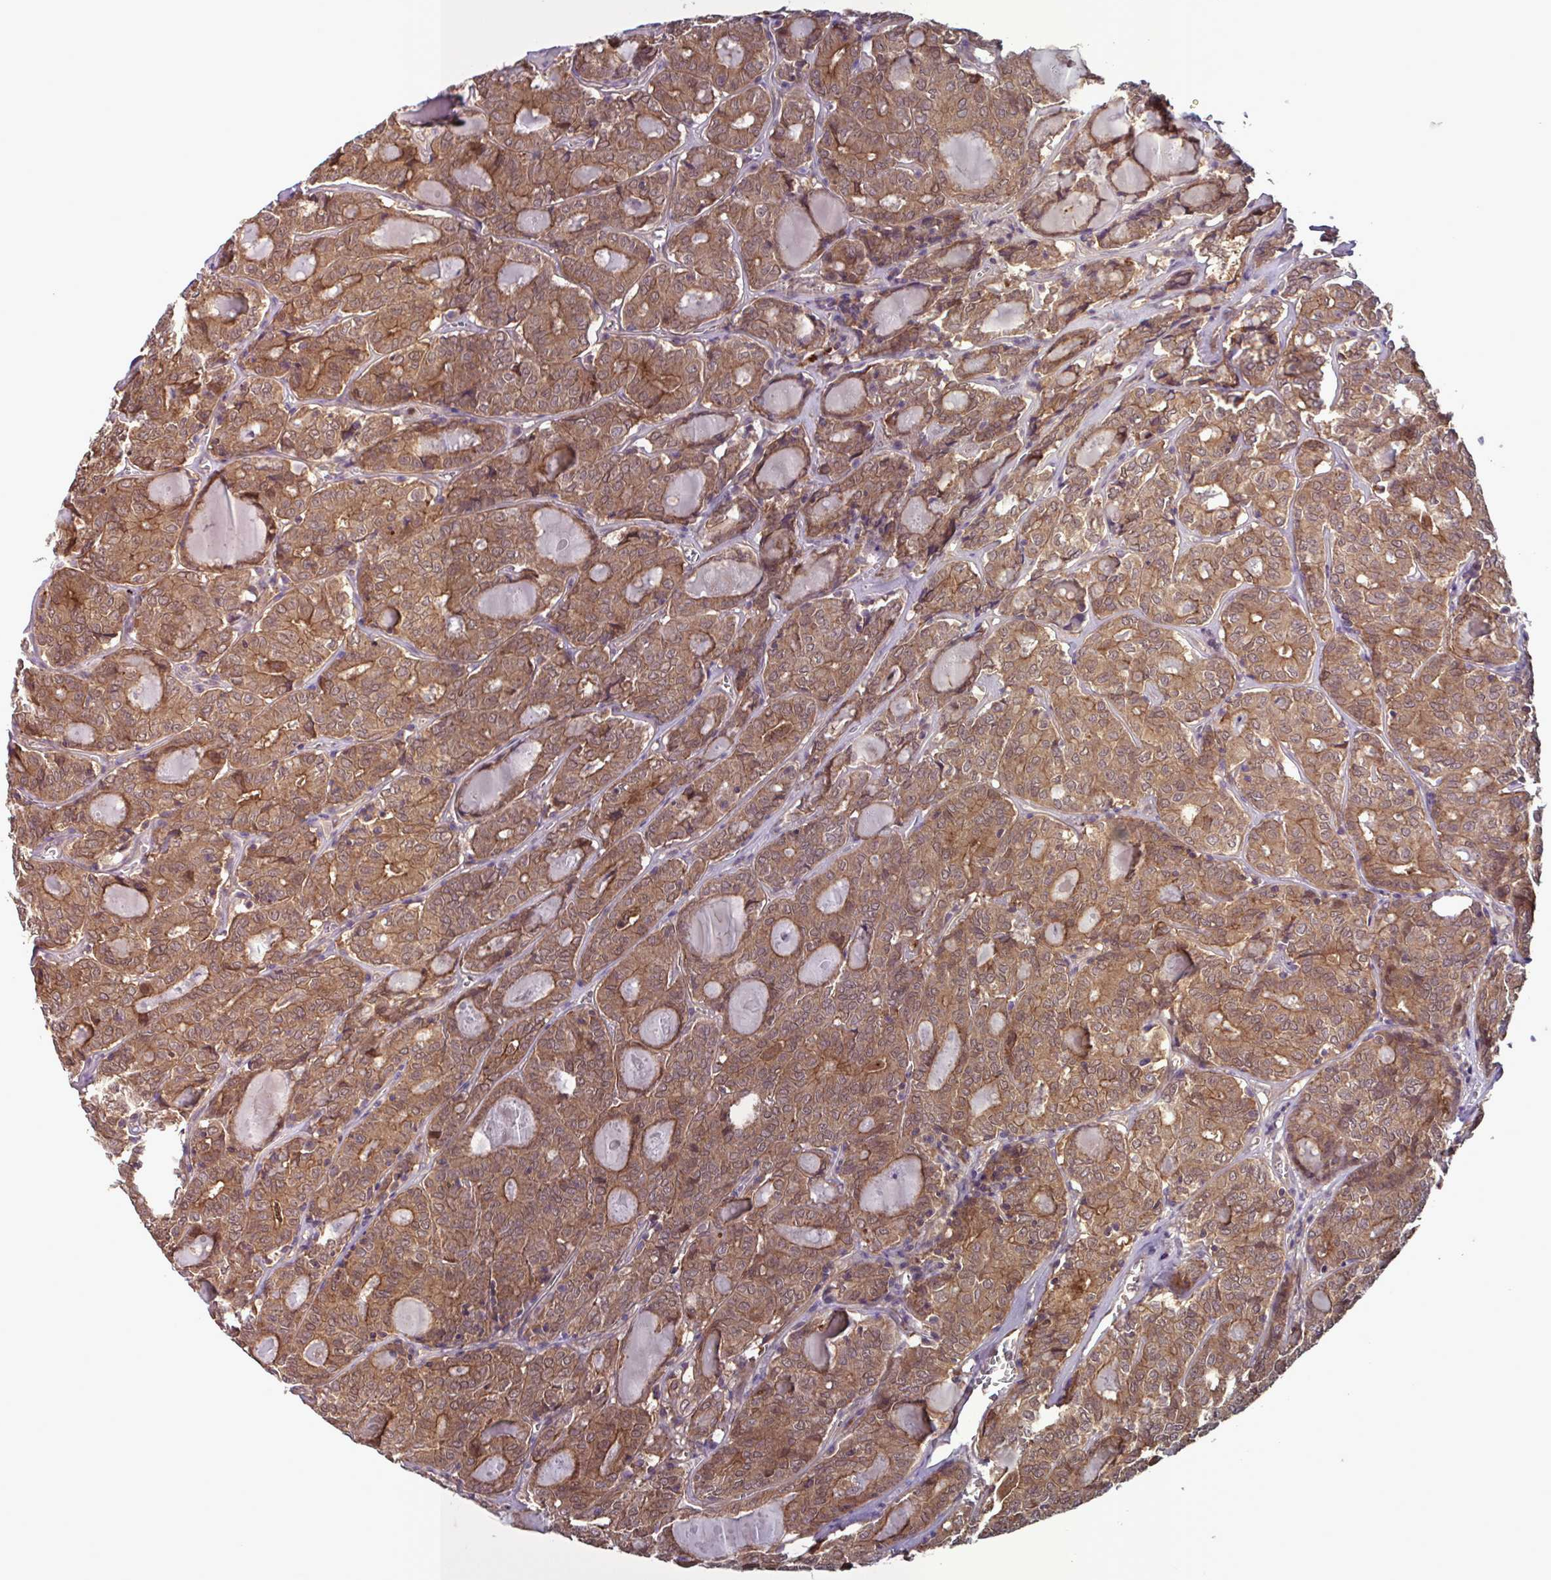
{"staining": {"intensity": "moderate", "quantity": ">75%", "location": "cytoplasmic/membranous,nuclear"}, "tissue": "thyroid cancer", "cell_type": "Tumor cells", "image_type": "cancer", "snomed": [{"axis": "morphology", "description": "Papillary adenocarcinoma, NOS"}, {"axis": "topography", "description": "Thyroid gland"}], "caption": "Immunohistochemical staining of human thyroid cancer shows medium levels of moderate cytoplasmic/membranous and nuclear protein positivity in approximately >75% of tumor cells.", "gene": "GLTP", "patient": {"sex": "female", "age": 72}}